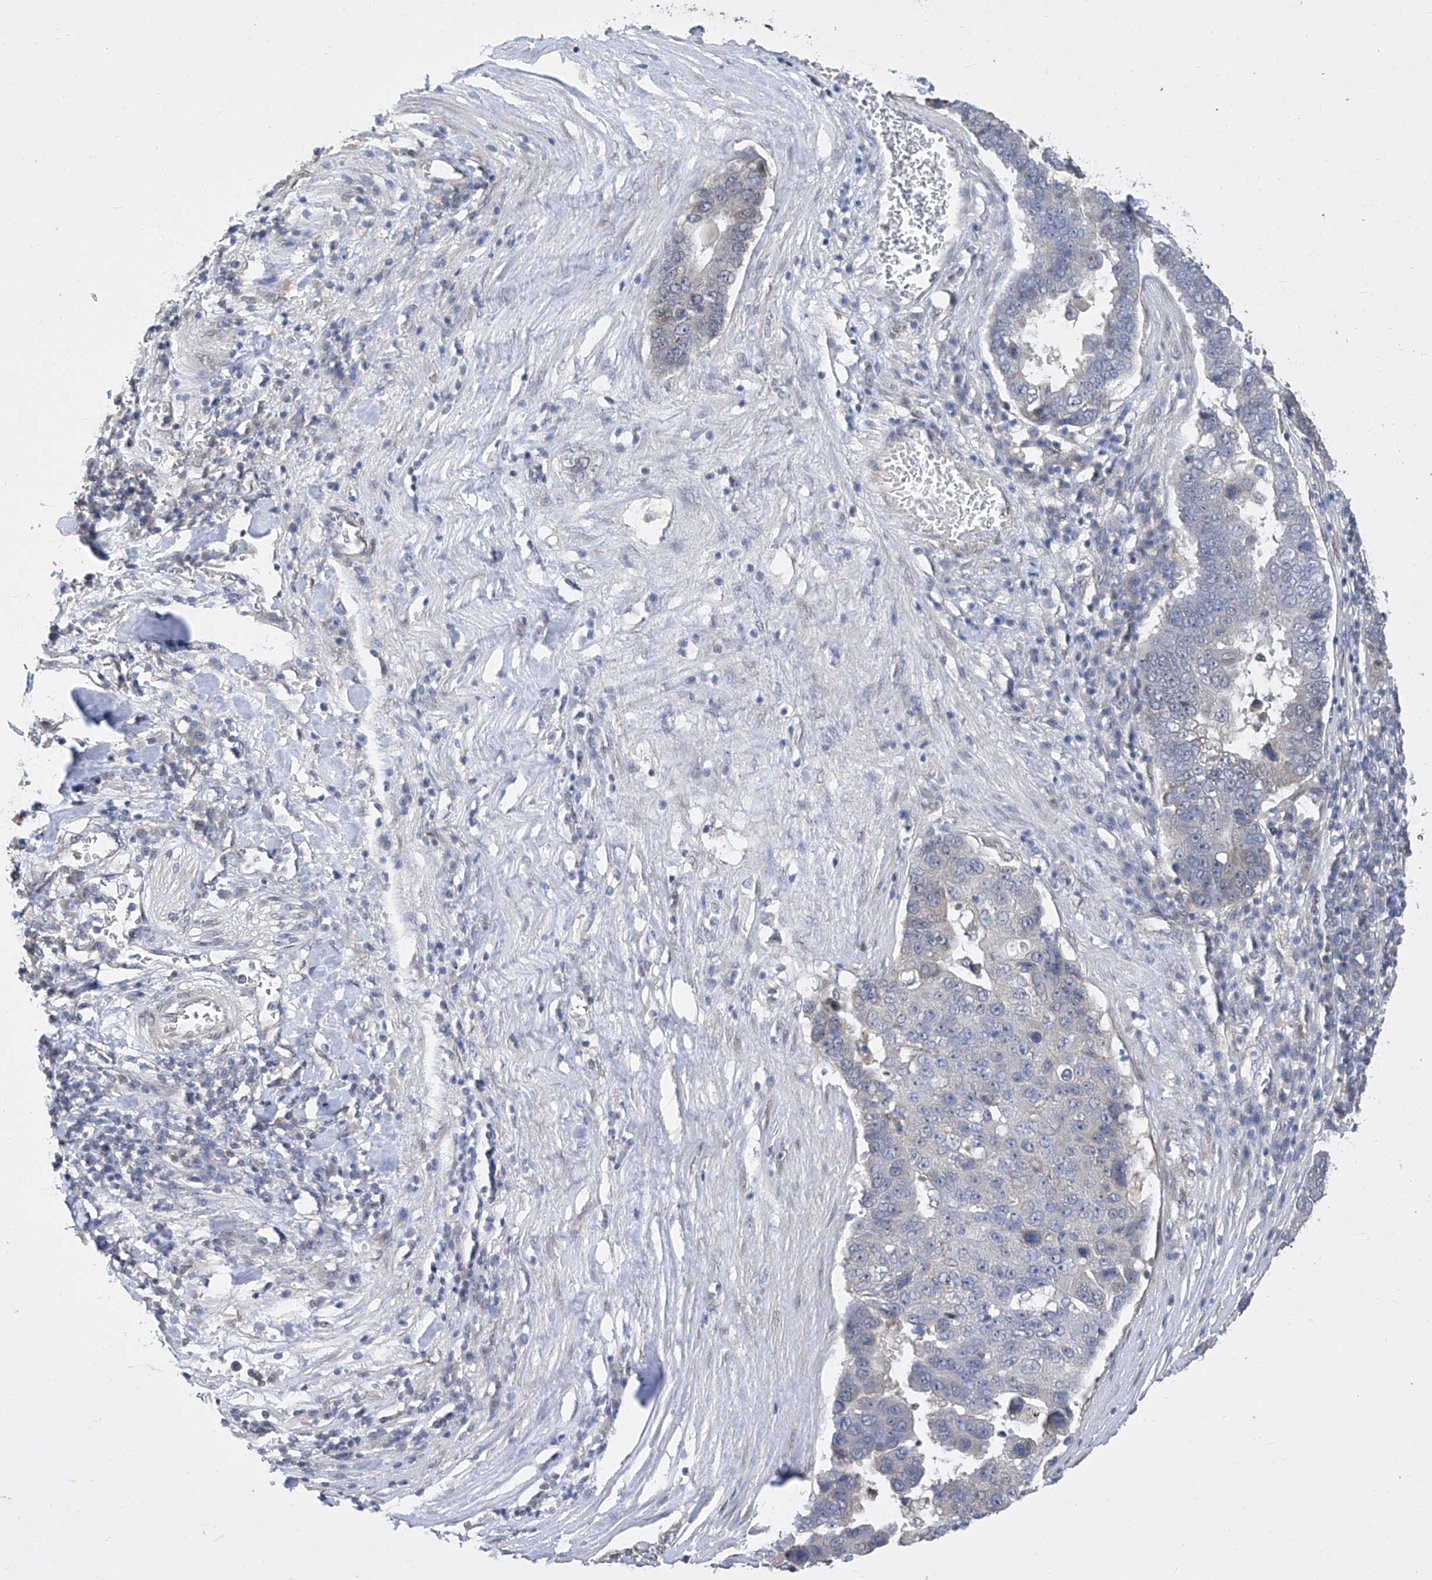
{"staining": {"intensity": "negative", "quantity": "none", "location": "none"}, "tissue": "pancreatic cancer", "cell_type": "Tumor cells", "image_type": "cancer", "snomed": [{"axis": "morphology", "description": "Adenocarcinoma, NOS"}, {"axis": "topography", "description": "Pancreas"}], "caption": "An immunohistochemistry histopathology image of pancreatic adenocarcinoma is shown. There is no staining in tumor cells of pancreatic adenocarcinoma. The staining was performed using DAB (3,3'-diaminobenzidine) to visualize the protein expression in brown, while the nuclei were stained in blue with hematoxylin (Magnification: 20x).", "gene": "CETN2", "patient": {"sex": "female", "age": 61}}